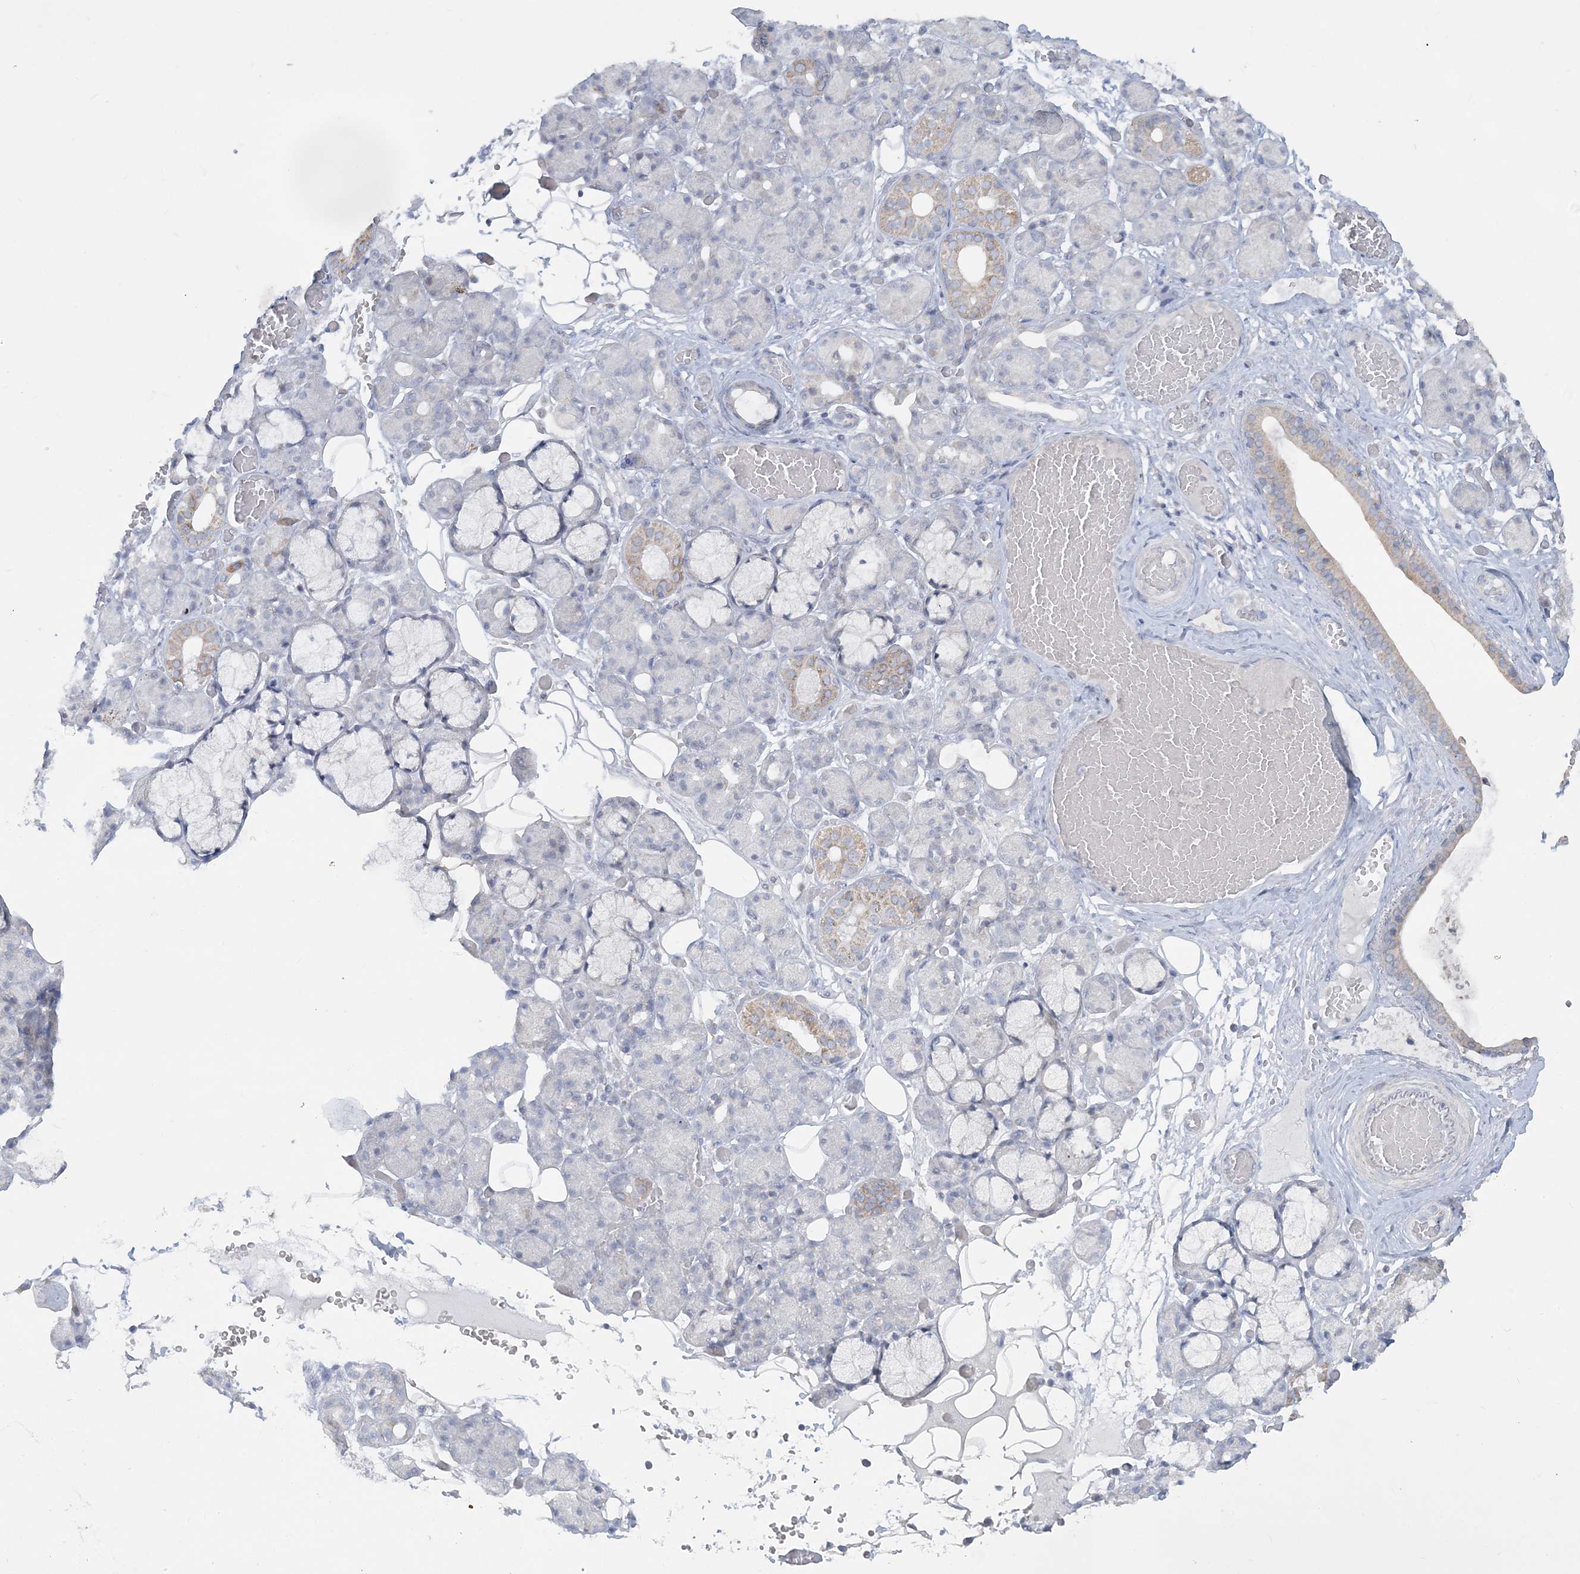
{"staining": {"intensity": "weak", "quantity": "<25%", "location": "cytoplasmic/membranous"}, "tissue": "salivary gland", "cell_type": "Glandular cells", "image_type": "normal", "snomed": [{"axis": "morphology", "description": "Normal tissue, NOS"}, {"axis": "topography", "description": "Salivary gland"}], "caption": "Immunohistochemistry of normal human salivary gland reveals no expression in glandular cells.", "gene": "TBC1D7", "patient": {"sex": "male", "age": 63}}